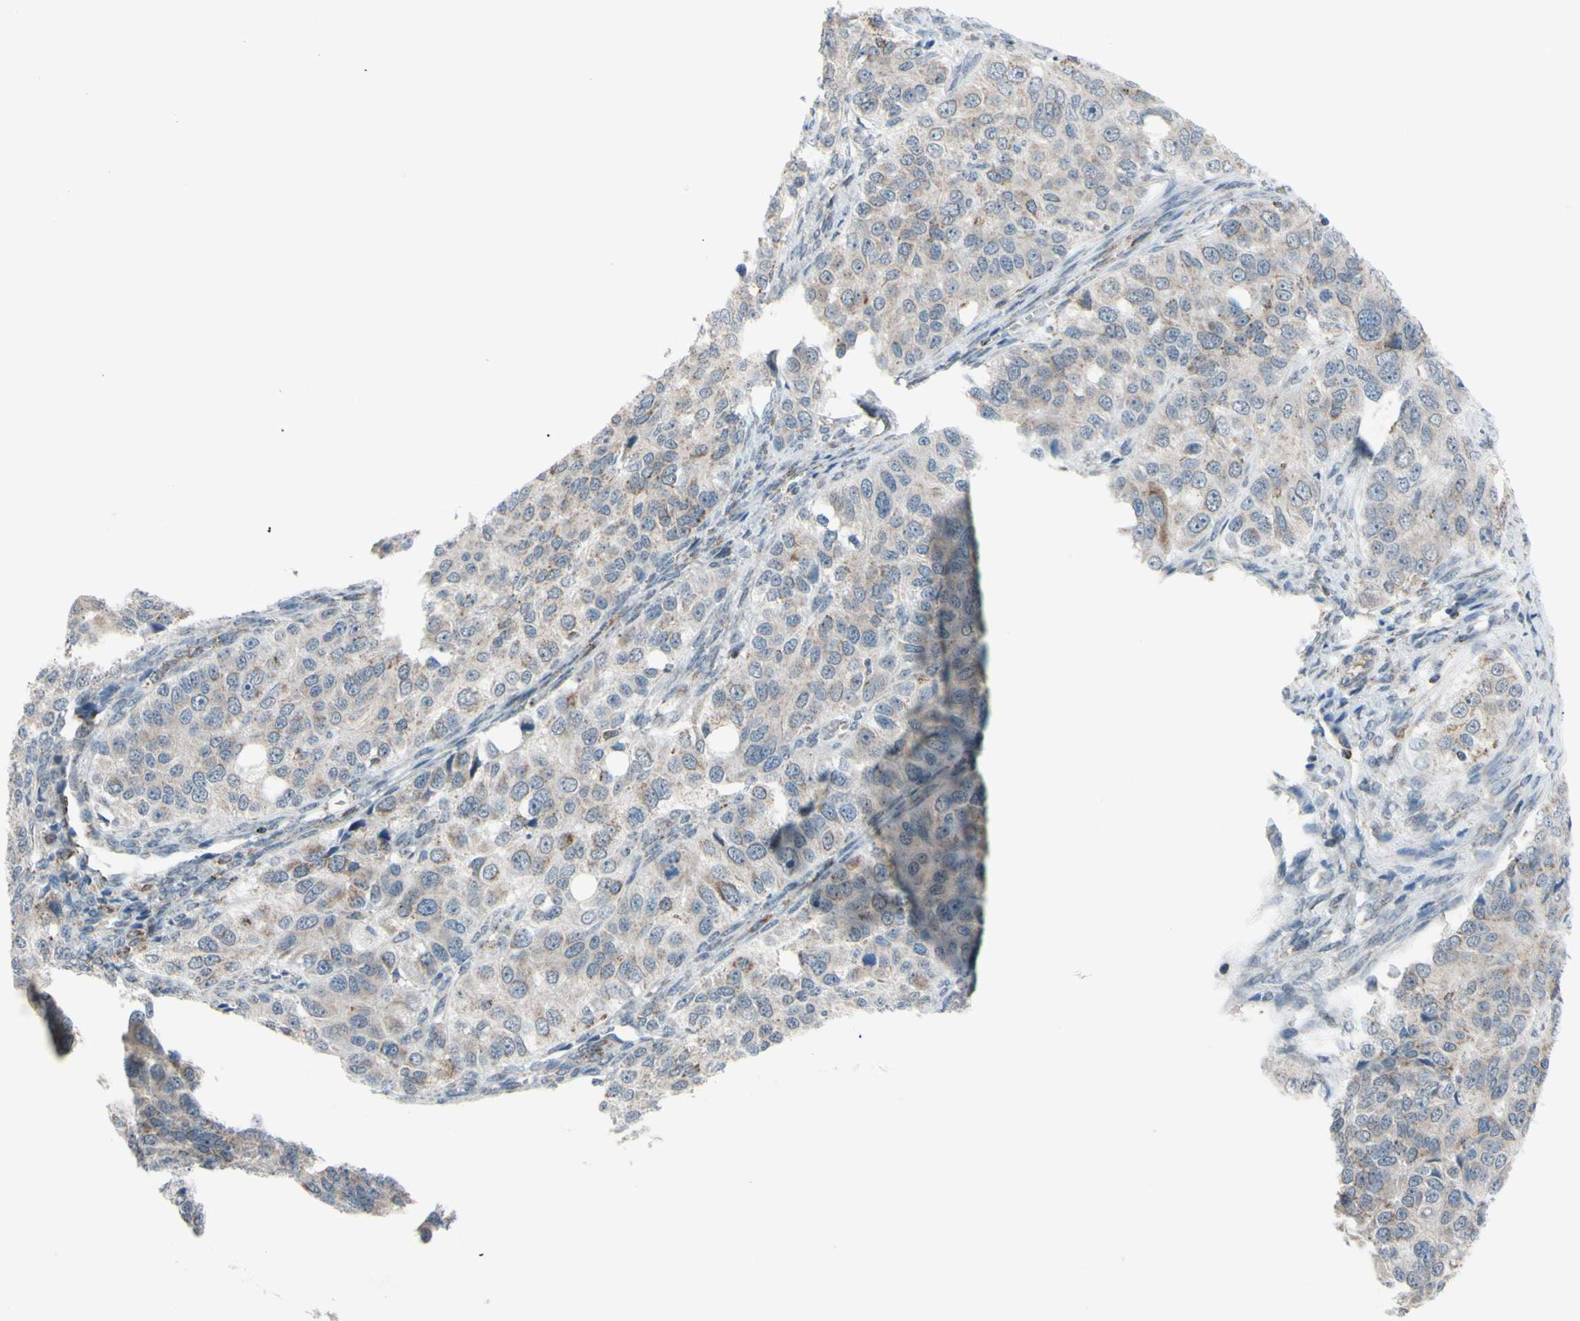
{"staining": {"intensity": "weak", "quantity": "25%-75%", "location": "cytoplasmic/membranous"}, "tissue": "ovarian cancer", "cell_type": "Tumor cells", "image_type": "cancer", "snomed": [{"axis": "morphology", "description": "Carcinoma, endometroid"}, {"axis": "topography", "description": "Ovary"}], "caption": "Human ovarian cancer (endometroid carcinoma) stained with a protein marker reveals weak staining in tumor cells.", "gene": "GLT8D1", "patient": {"sex": "female", "age": 51}}